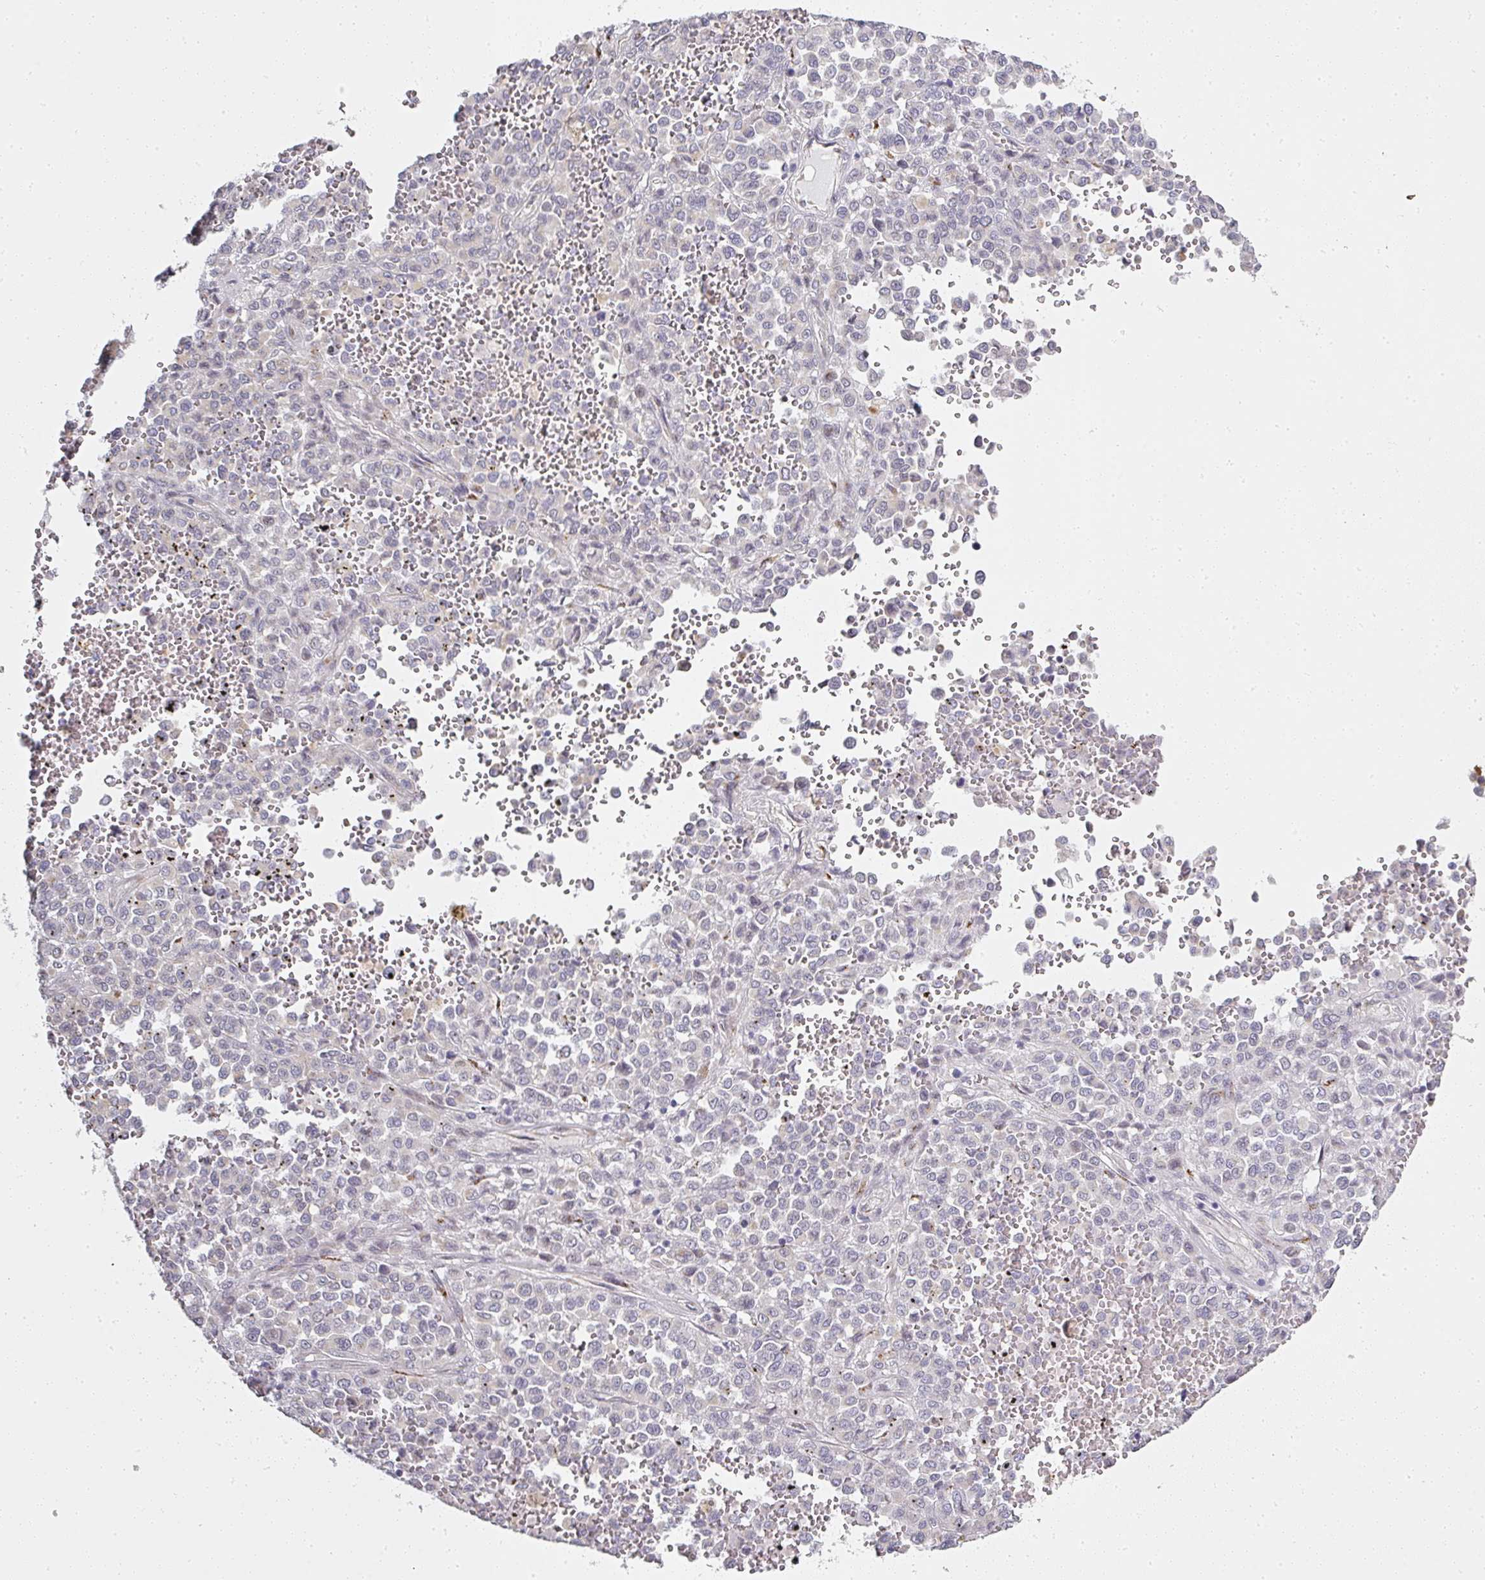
{"staining": {"intensity": "negative", "quantity": "none", "location": "none"}, "tissue": "melanoma", "cell_type": "Tumor cells", "image_type": "cancer", "snomed": [{"axis": "morphology", "description": "Malignant melanoma, Metastatic site"}, {"axis": "topography", "description": "Pancreas"}], "caption": "Tumor cells show no significant positivity in malignant melanoma (metastatic site).", "gene": "ATP8B2", "patient": {"sex": "female", "age": 30}}